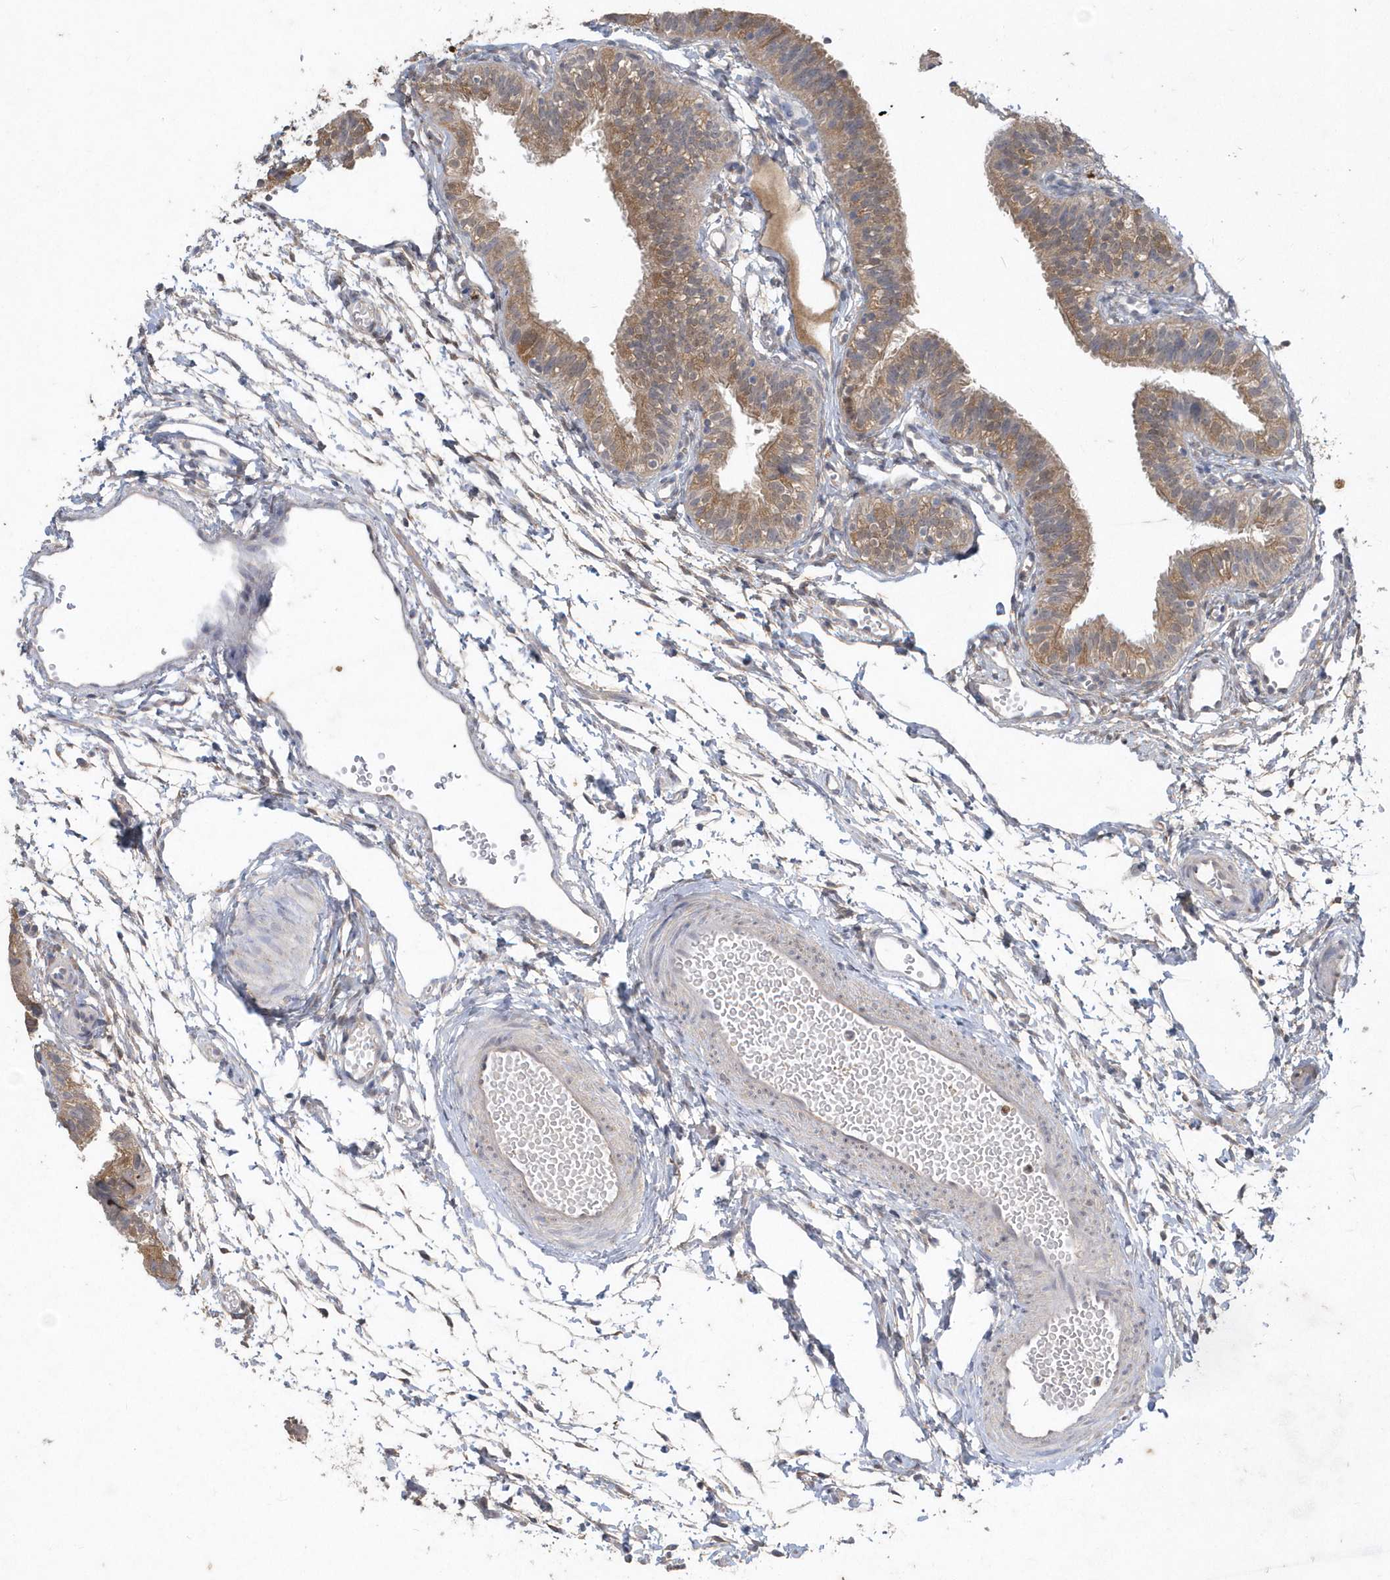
{"staining": {"intensity": "moderate", "quantity": ">75%", "location": "cytoplasmic/membranous"}, "tissue": "fallopian tube", "cell_type": "Glandular cells", "image_type": "normal", "snomed": [{"axis": "morphology", "description": "Normal tissue, NOS"}, {"axis": "topography", "description": "Fallopian tube"}], "caption": "IHC micrograph of unremarkable fallopian tube stained for a protein (brown), which shows medium levels of moderate cytoplasmic/membranous staining in about >75% of glandular cells.", "gene": "AKR7A2", "patient": {"sex": "female", "age": 35}}